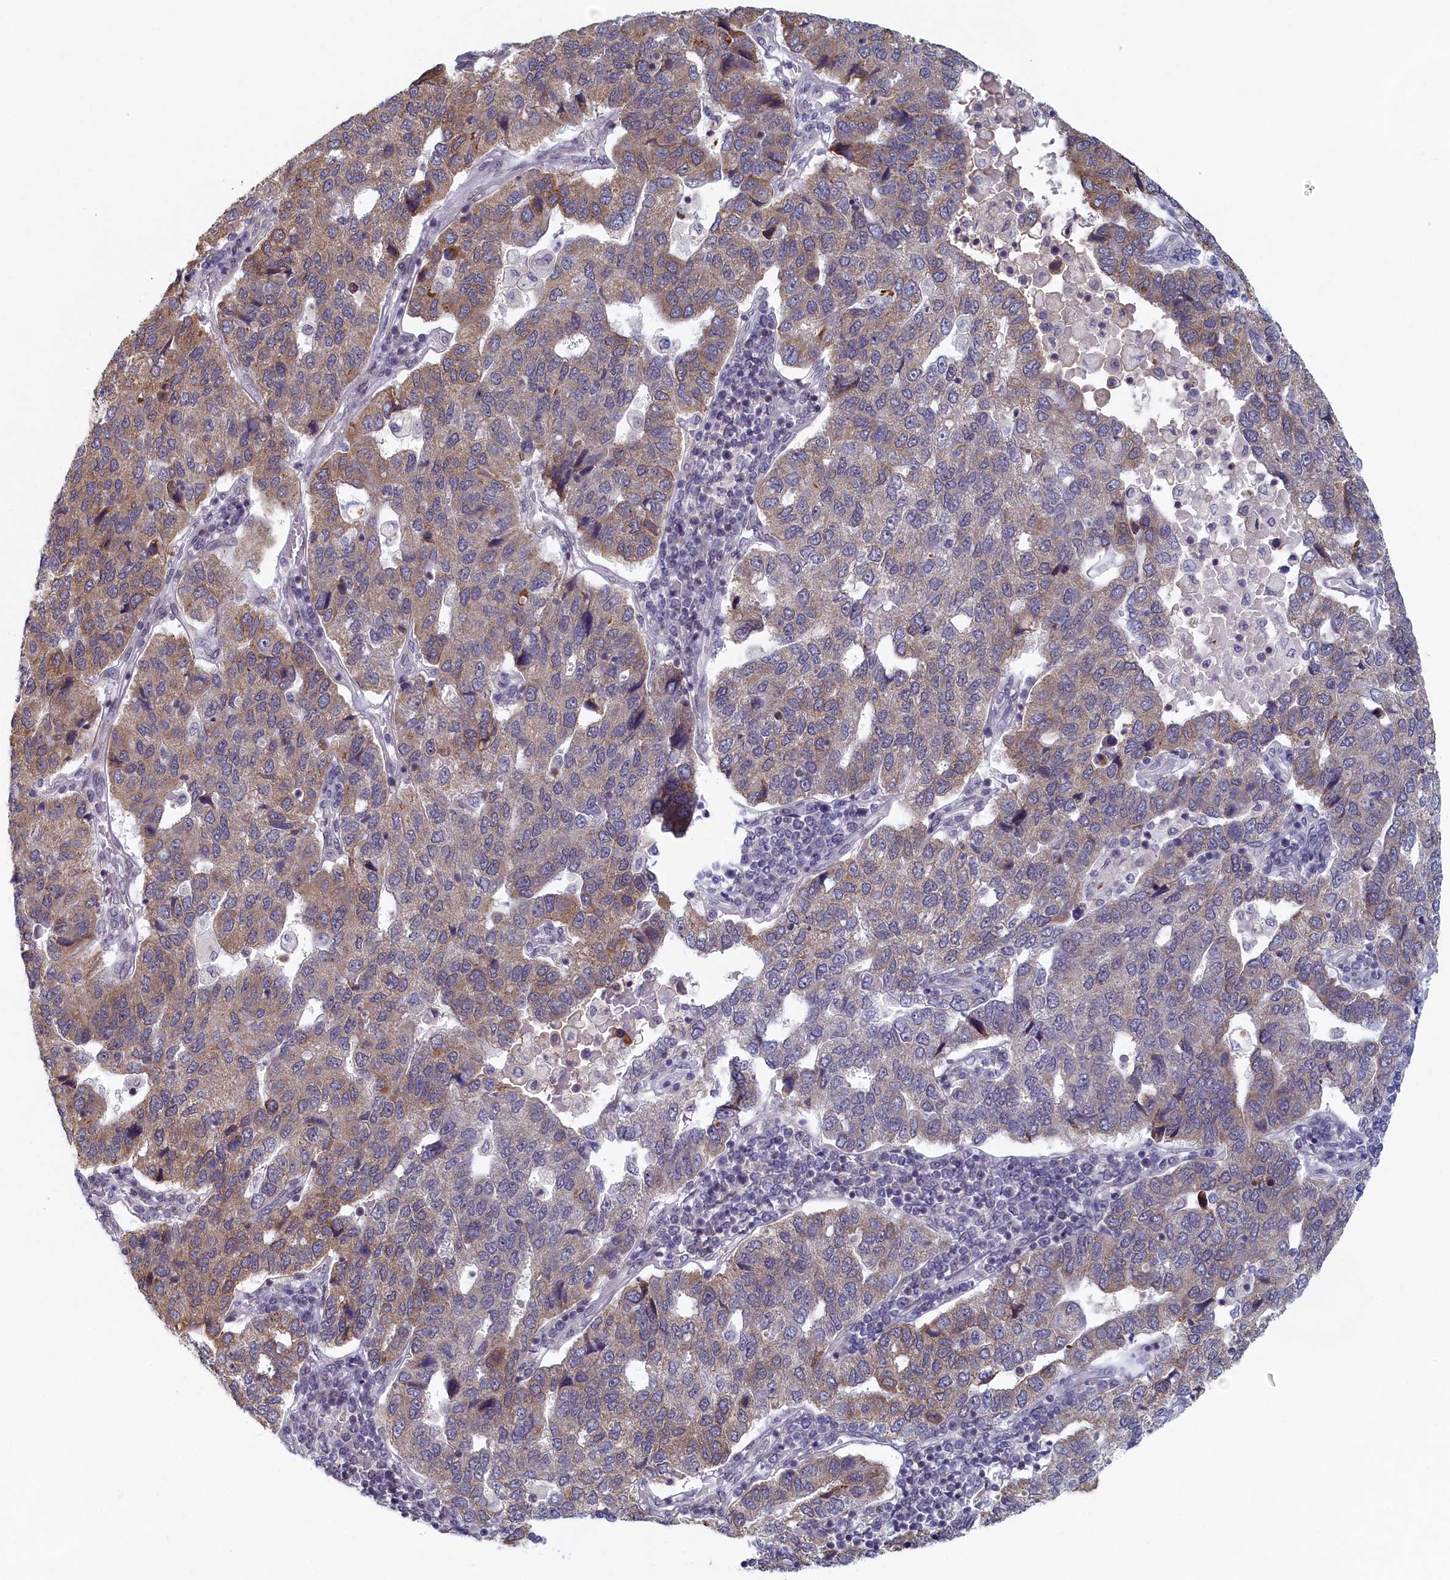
{"staining": {"intensity": "weak", "quantity": "25%-75%", "location": "cytoplasmic/membranous"}, "tissue": "pancreatic cancer", "cell_type": "Tumor cells", "image_type": "cancer", "snomed": [{"axis": "morphology", "description": "Adenocarcinoma, NOS"}, {"axis": "topography", "description": "Pancreas"}], "caption": "The image exhibits a brown stain indicating the presence of a protein in the cytoplasmic/membranous of tumor cells in adenocarcinoma (pancreatic).", "gene": "DNAJC17", "patient": {"sex": "female", "age": 61}}